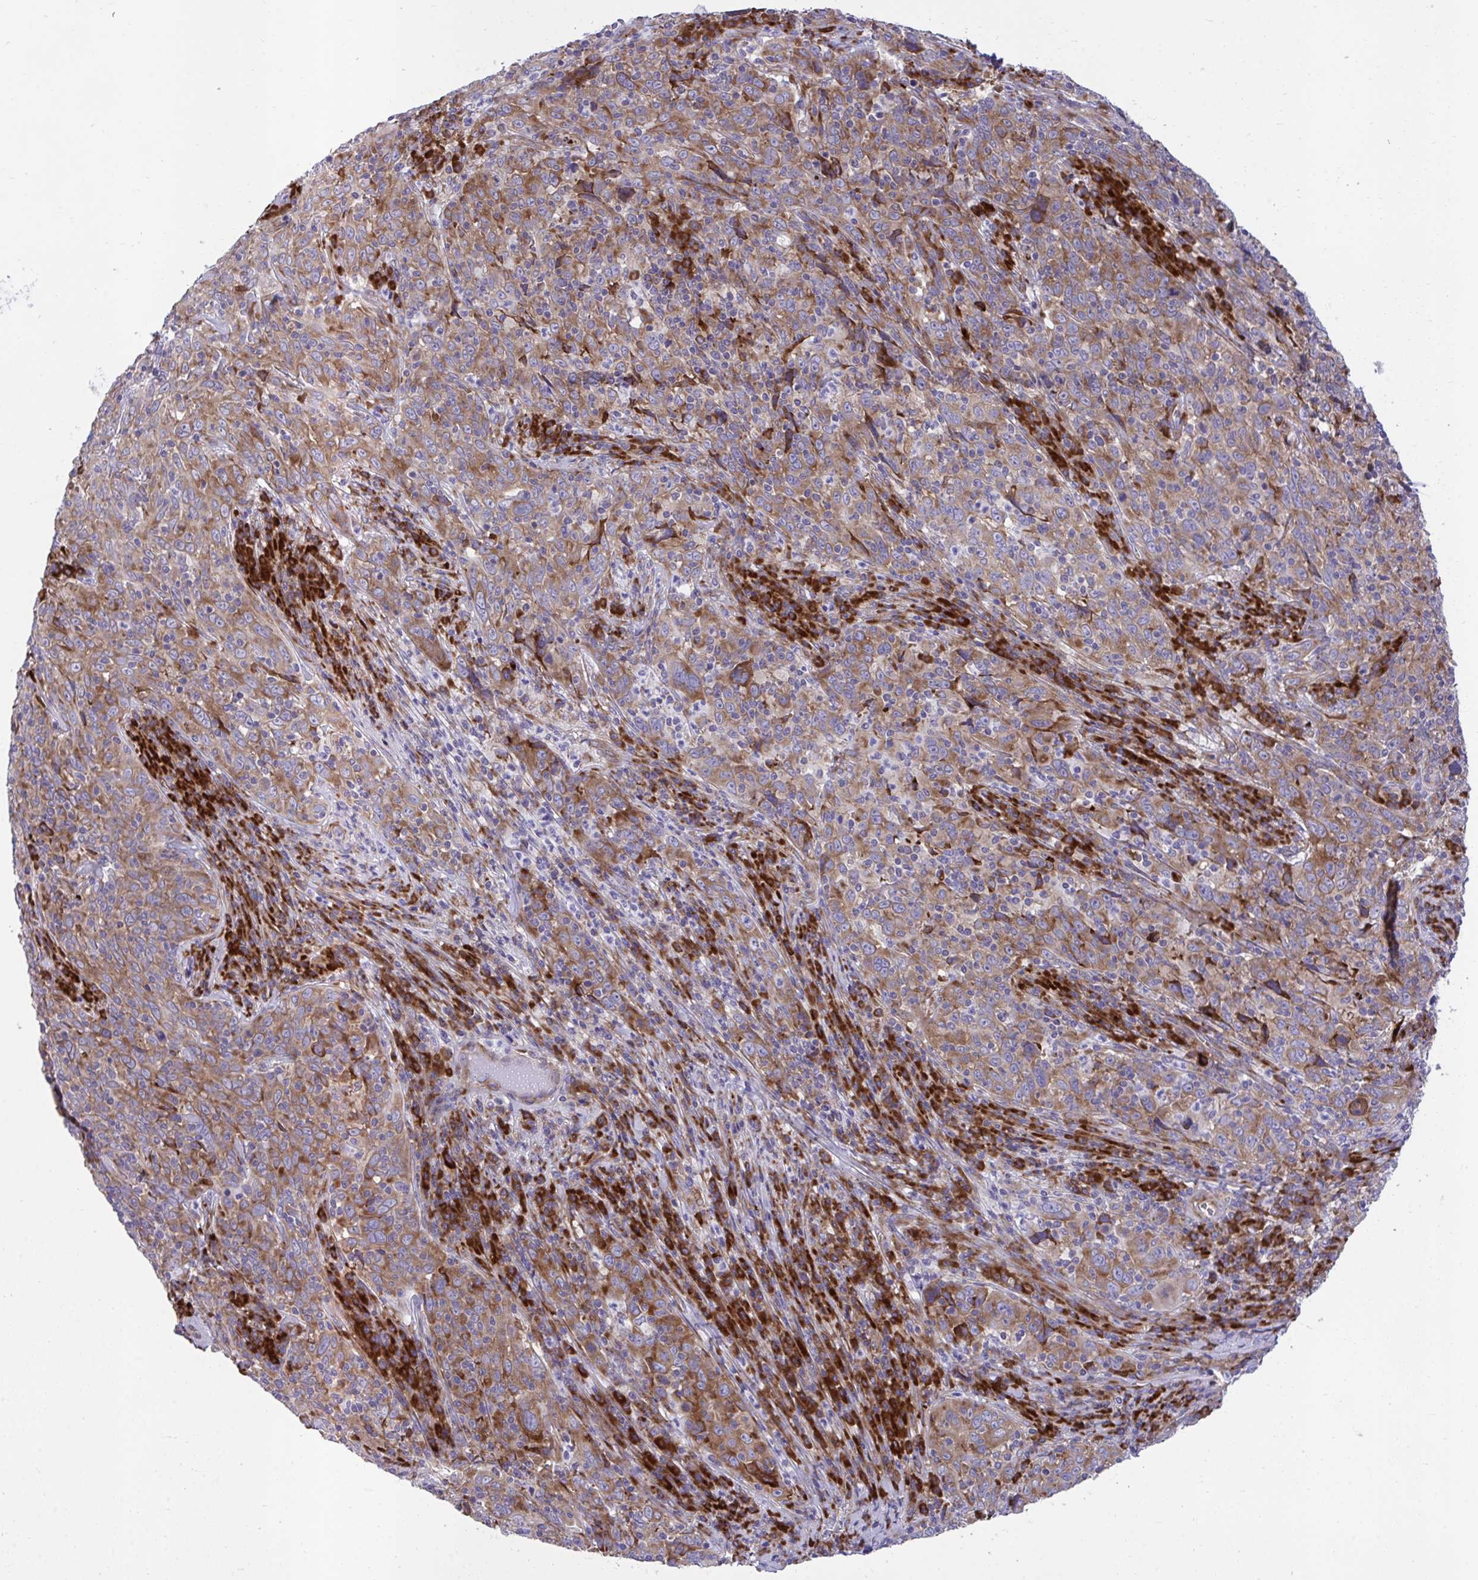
{"staining": {"intensity": "moderate", "quantity": ">75%", "location": "cytoplasmic/membranous"}, "tissue": "cervical cancer", "cell_type": "Tumor cells", "image_type": "cancer", "snomed": [{"axis": "morphology", "description": "Squamous cell carcinoma, NOS"}, {"axis": "topography", "description": "Cervix"}], "caption": "Tumor cells exhibit medium levels of moderate cytoplasmic/membranous expression in about >75% of cells in human cervical cancer.", "gene": "RPS15", "patient": {"sex": "female", "age": 46}}